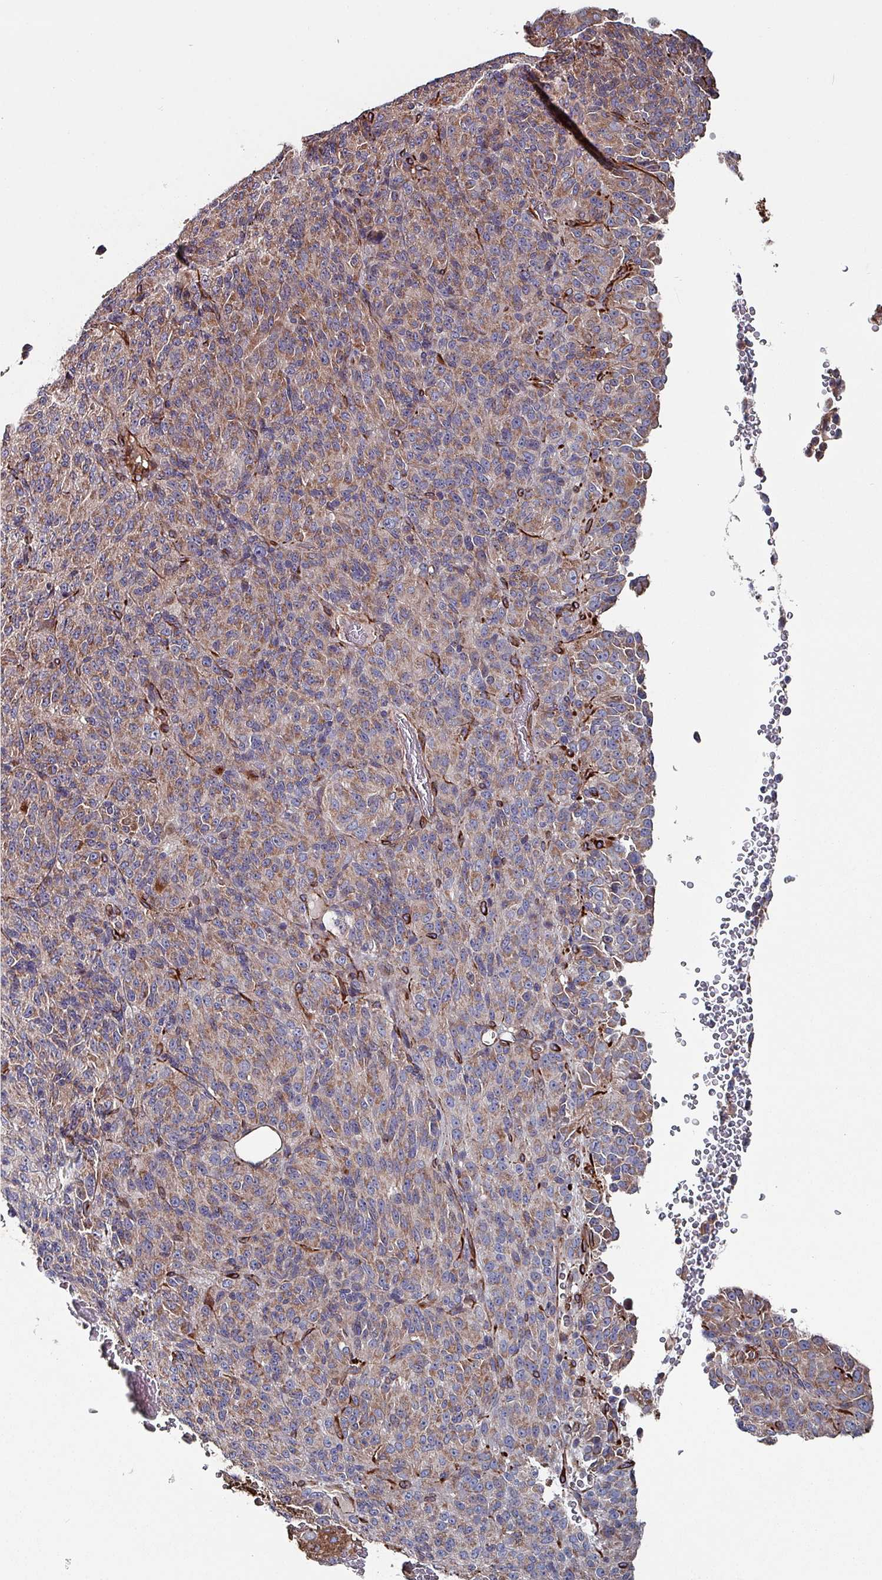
{"staining": {"intensity": "weak", "quantity": "25%-75%", "location": "cytoplasmic/membranous"}, "tissue": "melanoma", "cell_type": "Tumor cells", "image_type": "cancer", "snomed": [{"axis": "morphology", "description": "Malignant melanoma, Metastatic site"}, {"axis": "topography", "description": "Brain"}], "caption": "This is an image of immunohistochemistry staining of malignant melanoma (metastatic site), which shows weak positivity in the cytoplasmic/membranous of tumor cells.", "gene": "ANO10", "patient": {"sex": "female", "age": 56}}